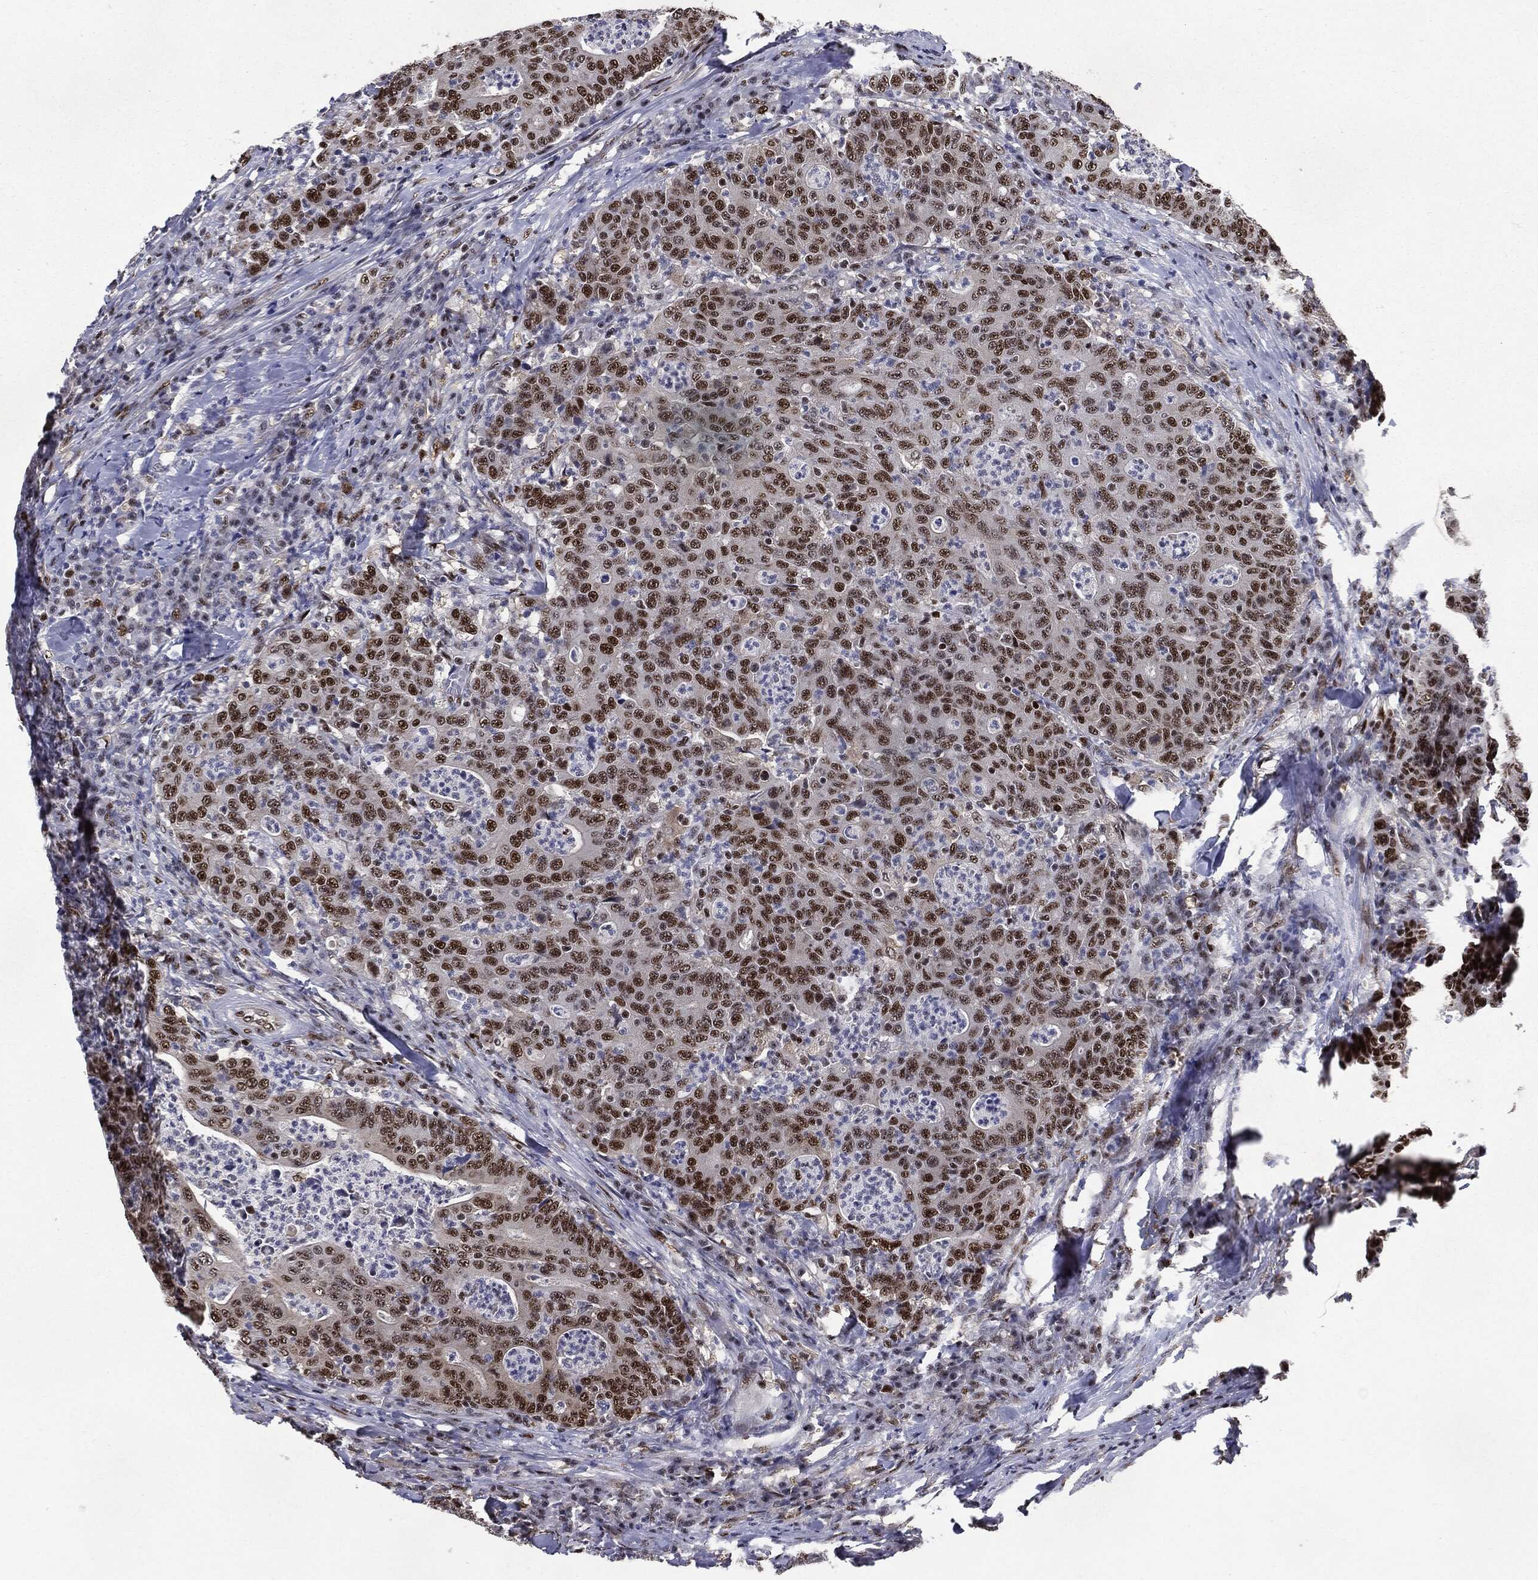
{"staining": {"intensity": "strong", "quantity": "25%-75%", "location": "nuclear"}, "tissue": "colorectal cancer", "cell_type": "Tumor cells", "image_type": "cancer", "snomed": [{"axis": "morphology", "description": "Adenocarcinoma, NOS"}, {"axis": "topography", "description": "Colon"}], "caption": "Immunohistochemical staining of human colorectal adenocarcinoma displays strong nuclear protein expression in about 25%-75% of tumor cells.", "gene": "JUN", "patient": {"sex": "male", "age": 70}}